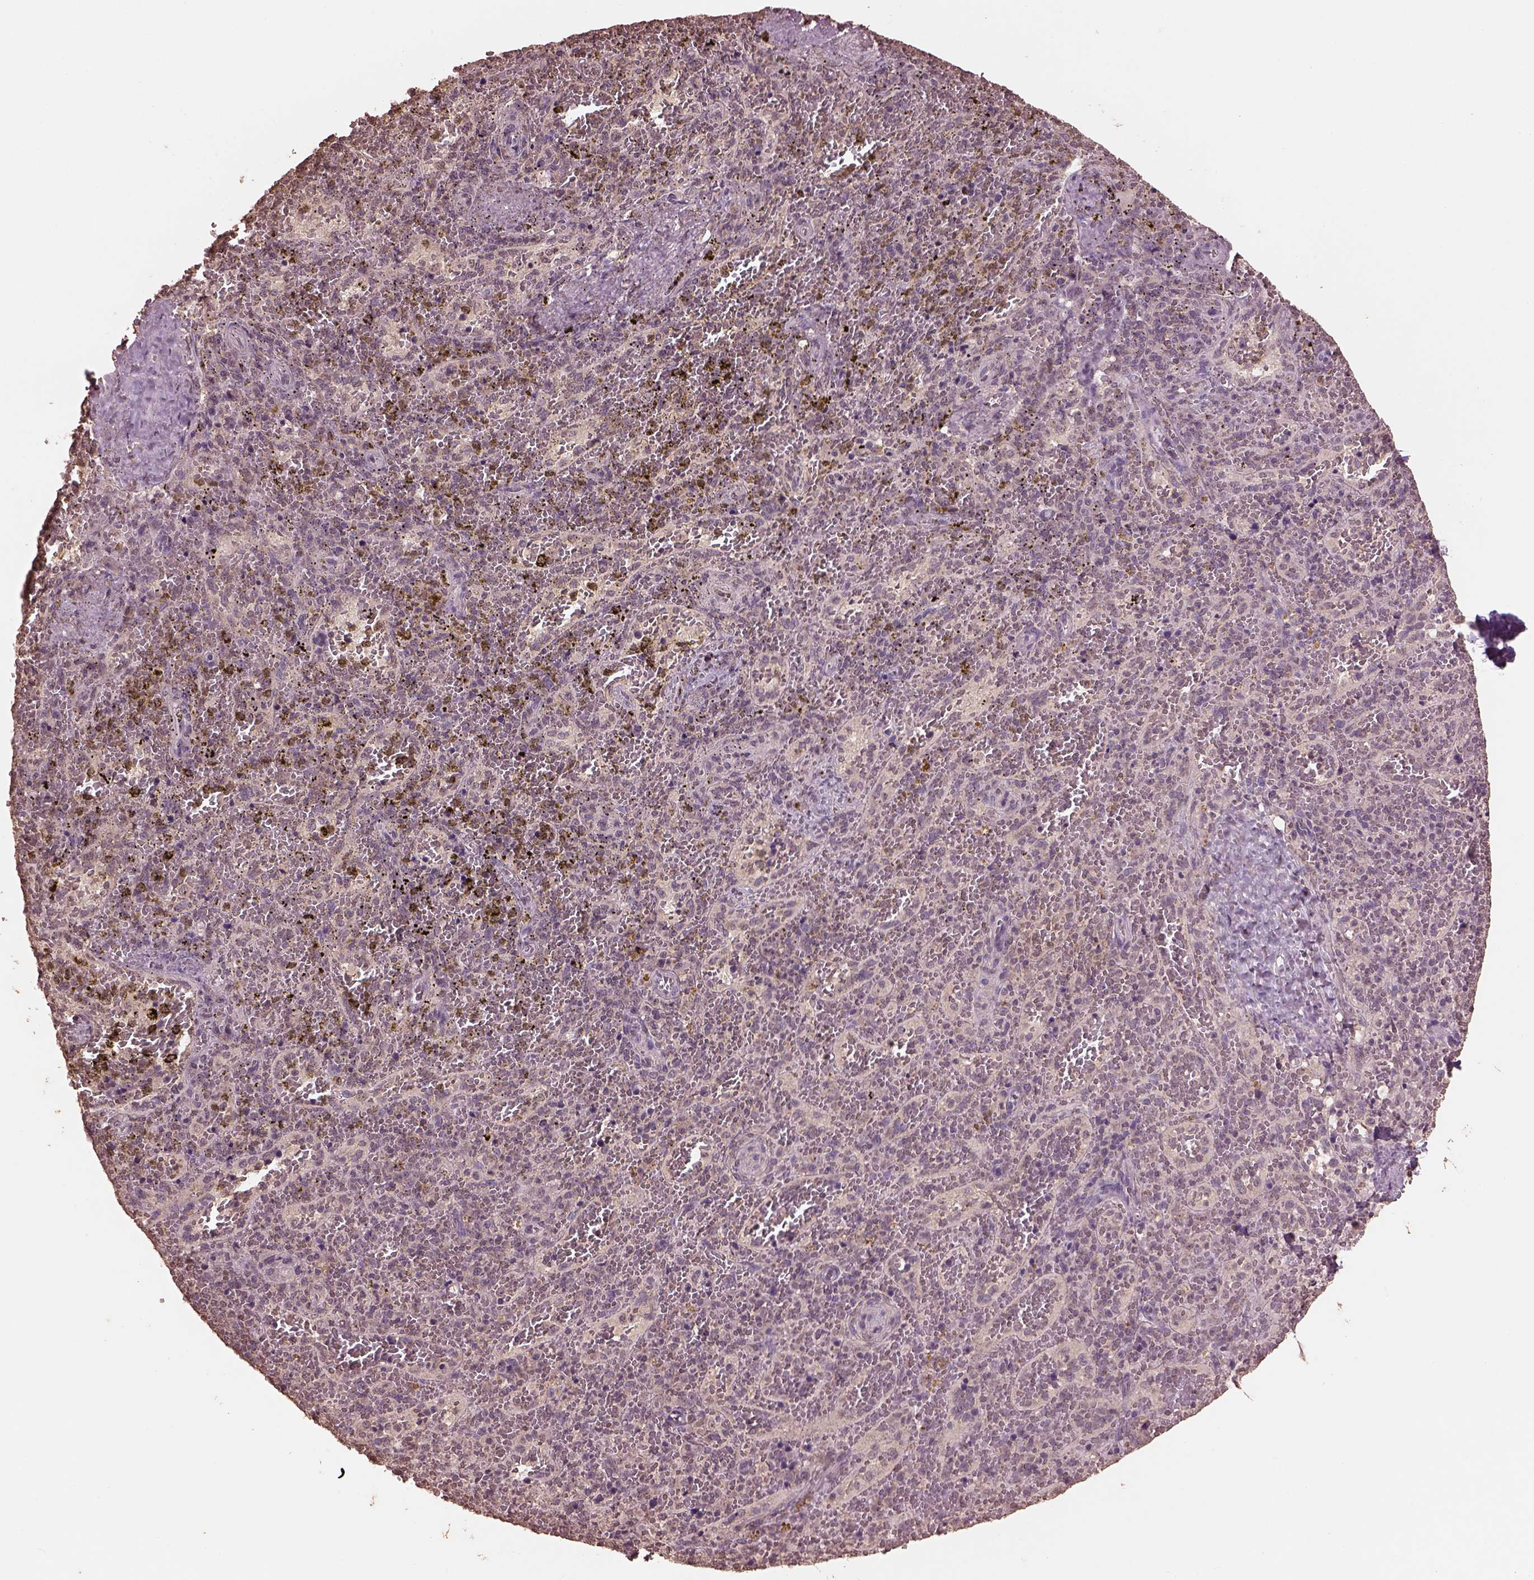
{"staining": {"intensity": "negative", "quantity": "none", "location": "none"}, "tissue": "spleen", "cell_type": "Cells in red pulp", "image_type": "normal", "snomed": [{"axis": "morphology", "description": "Normal tissue, NOS"}, {"axis": "topography", "description": "Spleen"}], "caption": "Immunohistochemistry (IHC) of benign human spleen exhibits no positivity in cells in red pulp. (Stains: DAB (3,3'-diaminobenzidine) IHC with hematoxylin counter stain, Microscopy: brightfield microscopy at high magnification).", "gene": "CPT1C", "patient": {"sex": "female", "age": 50}}